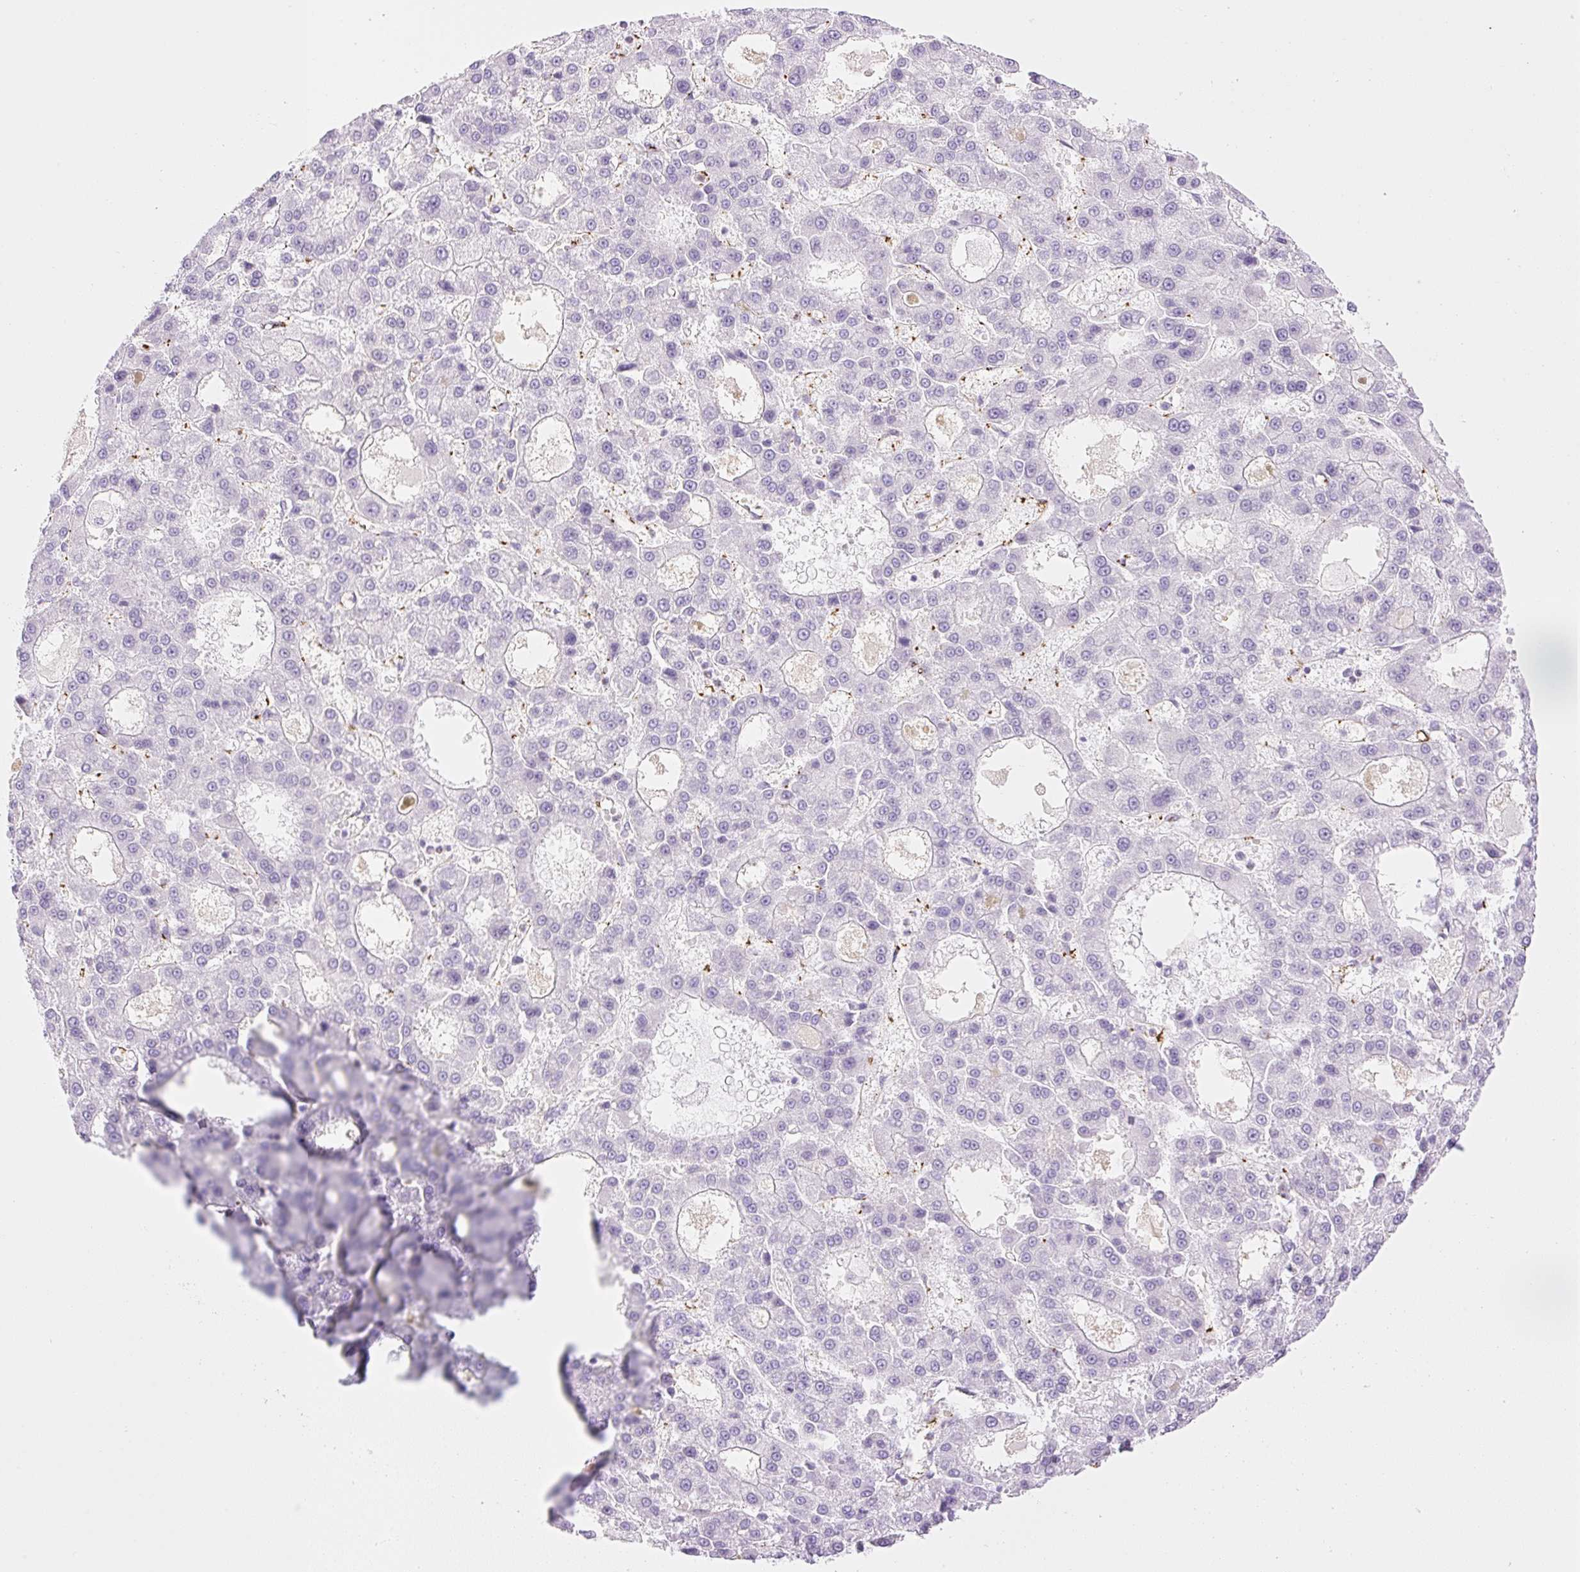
{"staining": {"intensity": "negative", "quantity": "none", "location": "none"}, "tissue": "liver cancer", "cell_type": "Tumor cells", "image_type": "cancer", "snomed": [{"axis": "morphology", "description": "Carcinoma, Hepatocellular, NOS"}, {"axis": "topography", "description": "Liver"}], "caption": "The photomicrograph demonstrates no significant expression in tumor cells of liver hepatocellular carcinoma.", "gene": "EHD3", "patient": {"sex": "male", "age": 70}}